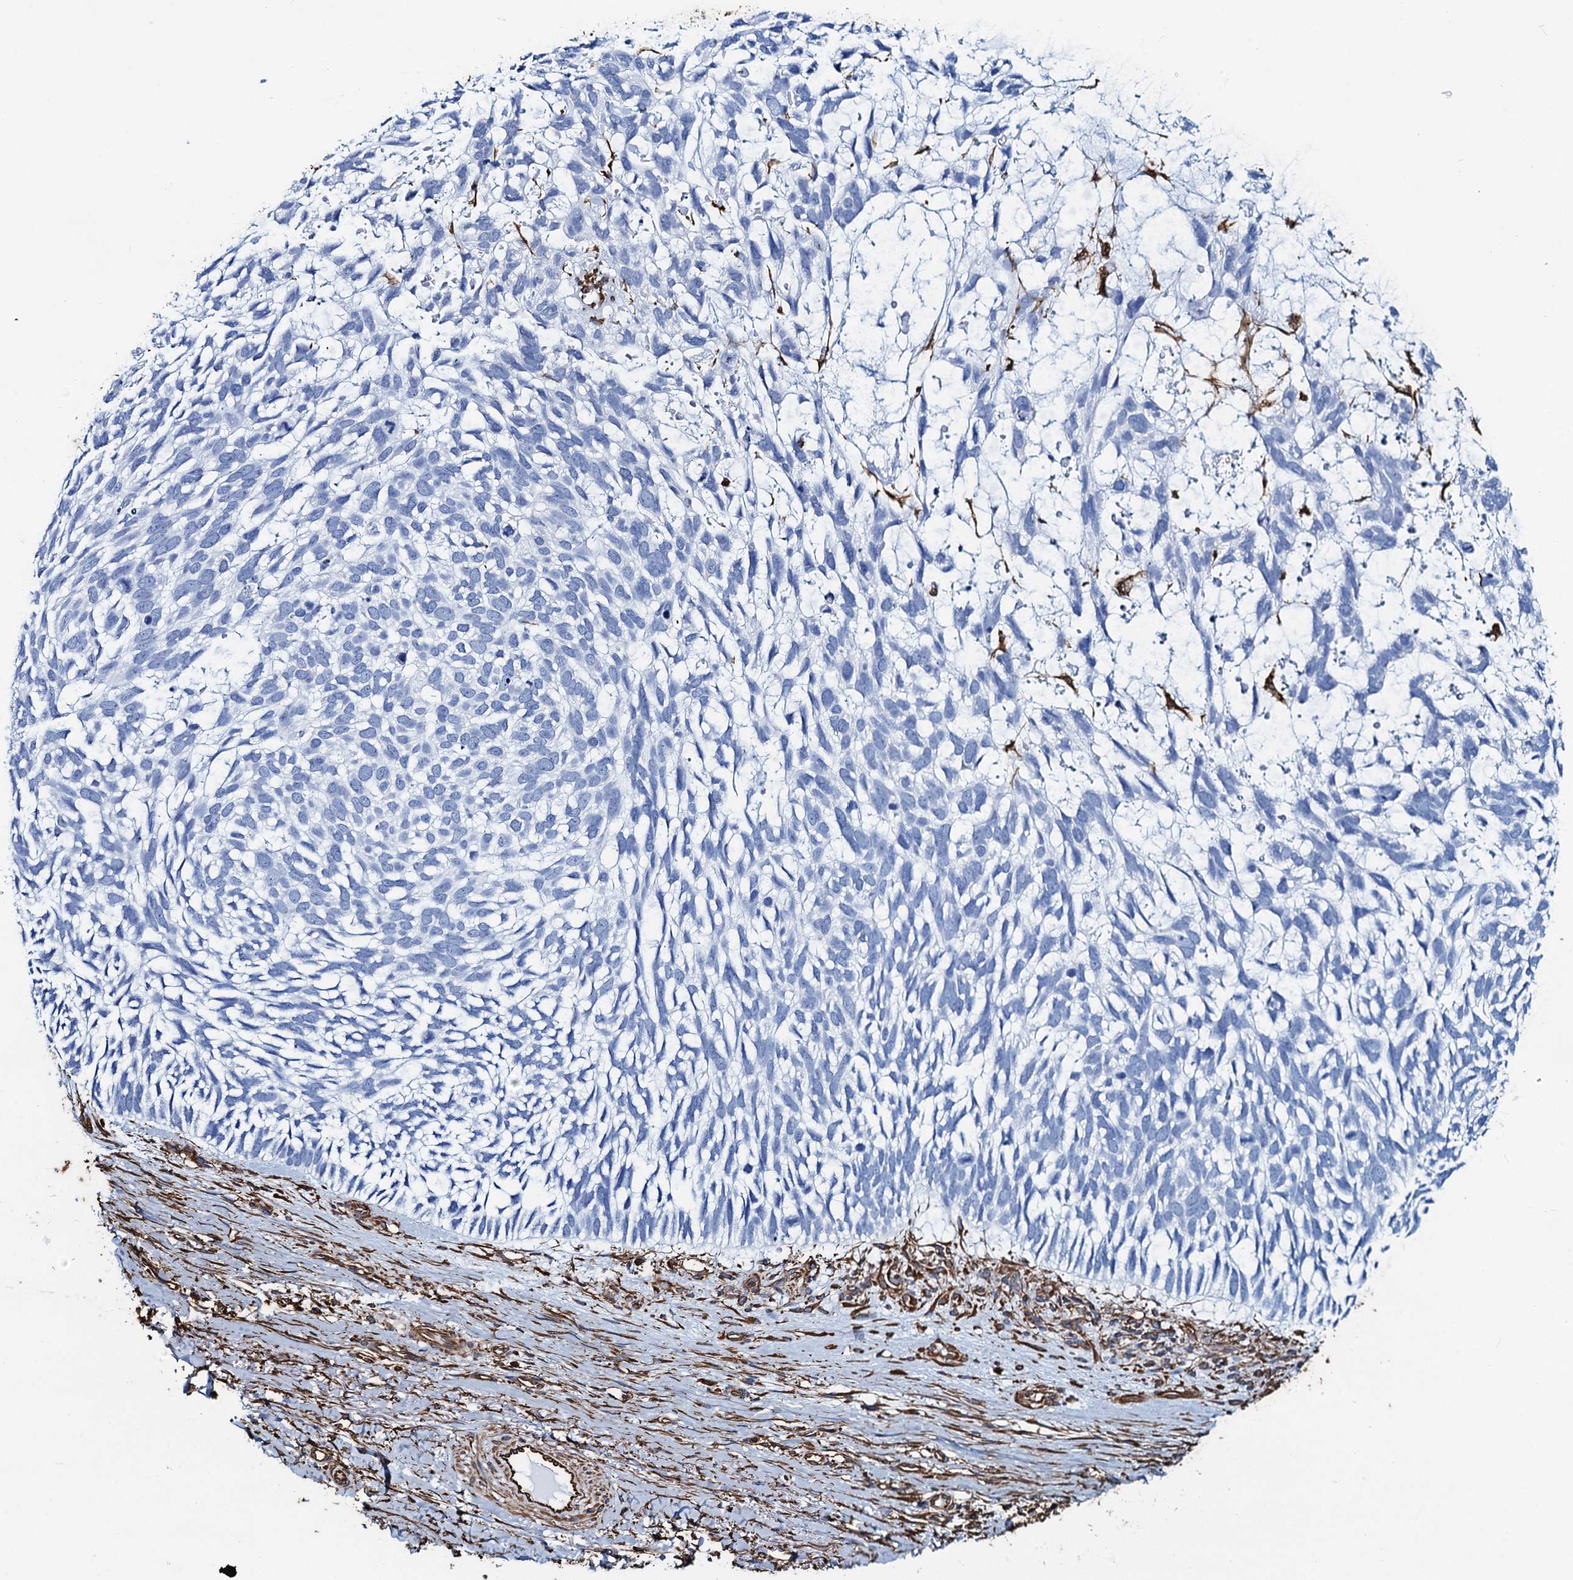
{"staining": {"intensity": "negative", "quantity": "none", "location": "none"}, "tissue": "skin cancer", "cell_type": "Tumor cells", "image_type": "cancer", "snomed": [{"axis": "morphology", "description": "Basal cell carcinoma"}, {"axis": "topography", "description": "Skin"}], "caption": "An immunohistochemistry (IHC) image of basal cell carcinoma (skin) is shown. There is no staining in tumor cells of basal cell carcinoma (skin). (Brightfield microscopy of DAB immunohistochemistry (IHC) at high magnification).", "gene": "PGM2", "patient": {"sex": "male", "age": 88}}